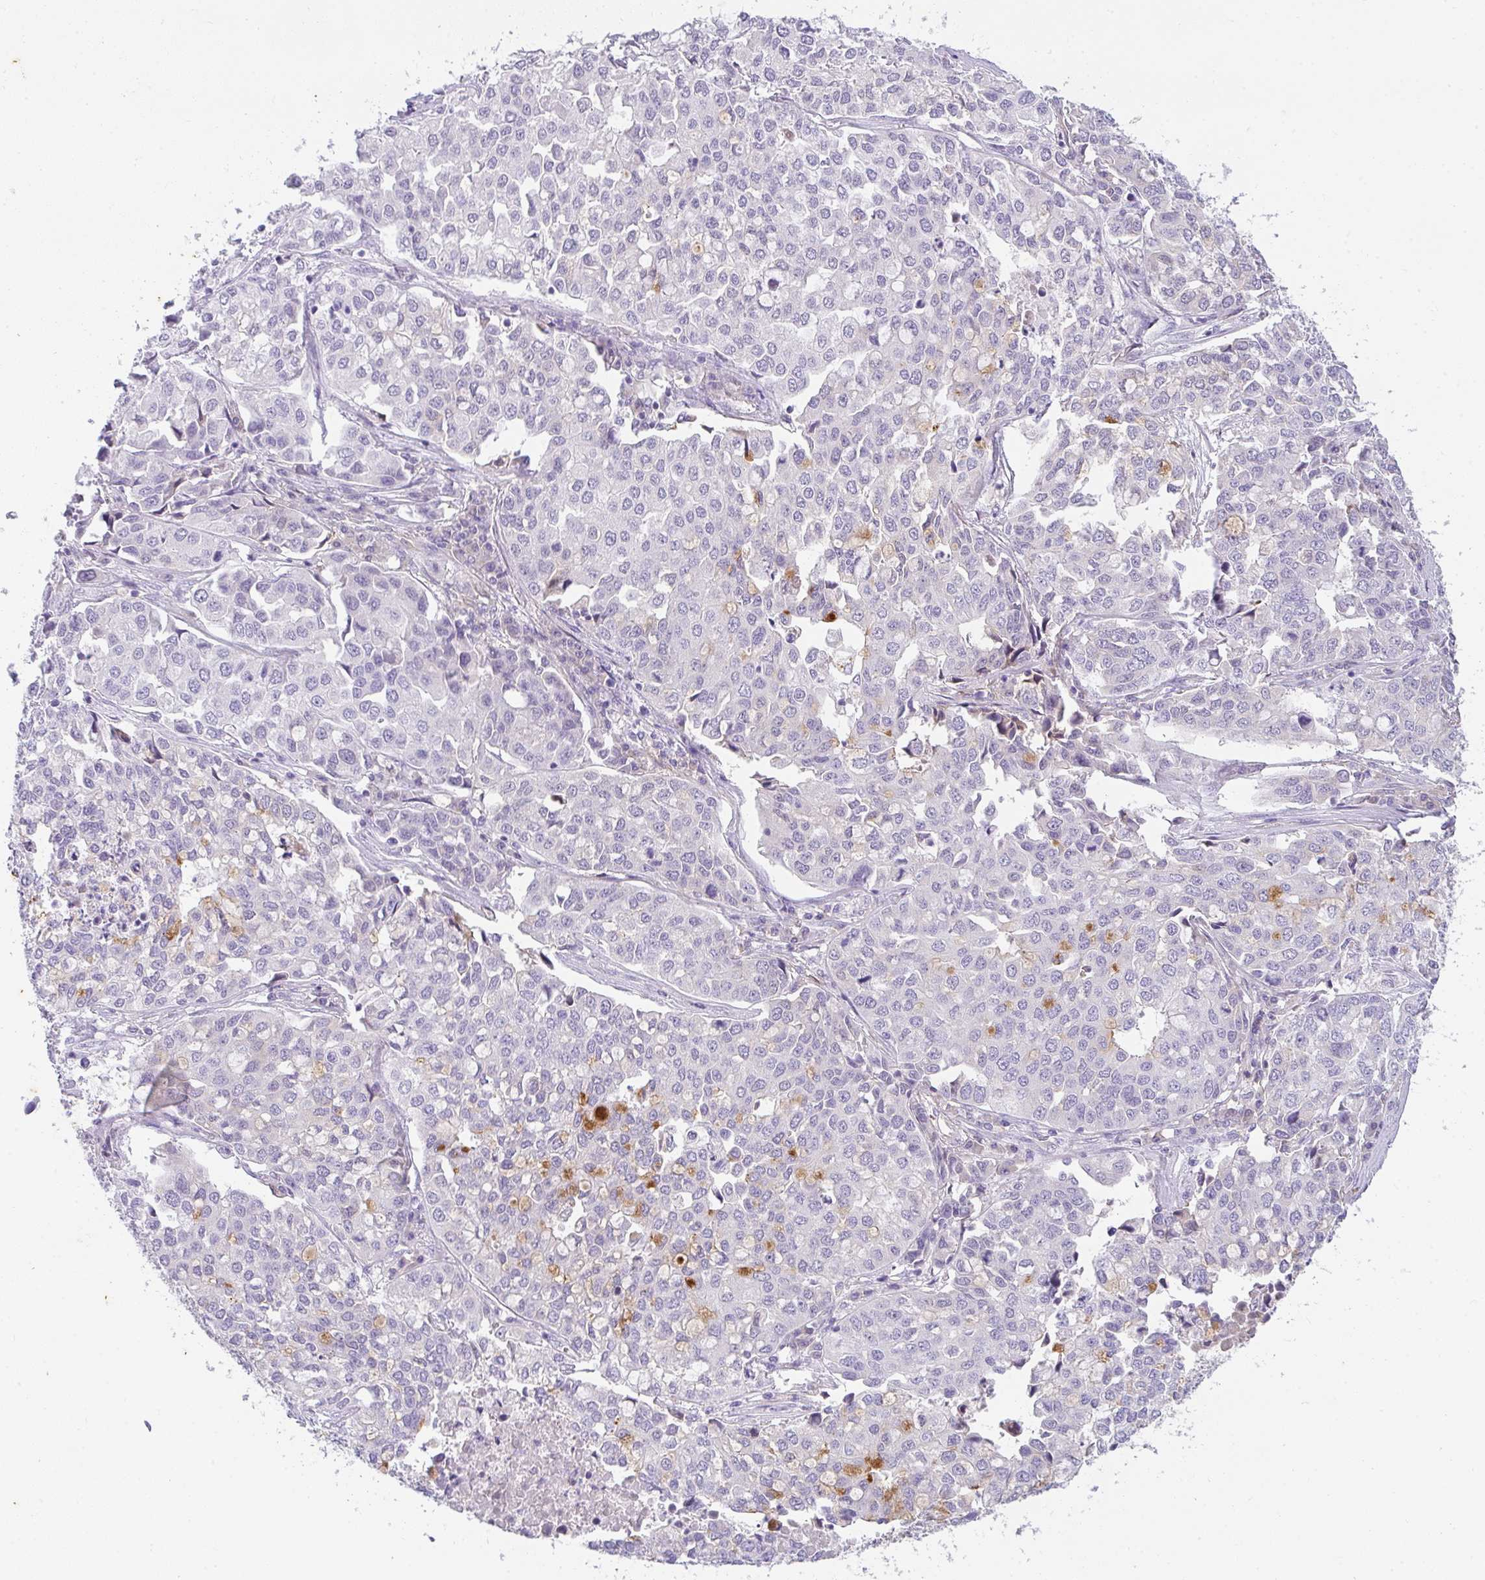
{"staining": {"intensity": "negative", "quantity": "none", "location": "none"}, "tissue": "lung cancer", "cell_type": "Tumor cells", "image_type": "cancer", "snomed": [{"axis": "morphology", "description": "Adenocarcinoma, NOS"}, {"axis": "morphology", "description": "Adenocarcinoma, metastatic, NOS"}, {"axis": "topography", "description": "Lymph node"}, {"axis": "topography", "description": "Lung"}], "caption": "Immunohistochemistry of human lung cancer displays no positivity in tumor cells. The staining was performed using DAB (3,3'-diaminobenzidine) to visualize the protein expression in brown, while the nuclei were stained in blue with hematoxylin (Magnification: 20x).", "gene": "COX7B", "patient": {"sex": "female", "age": 65}}